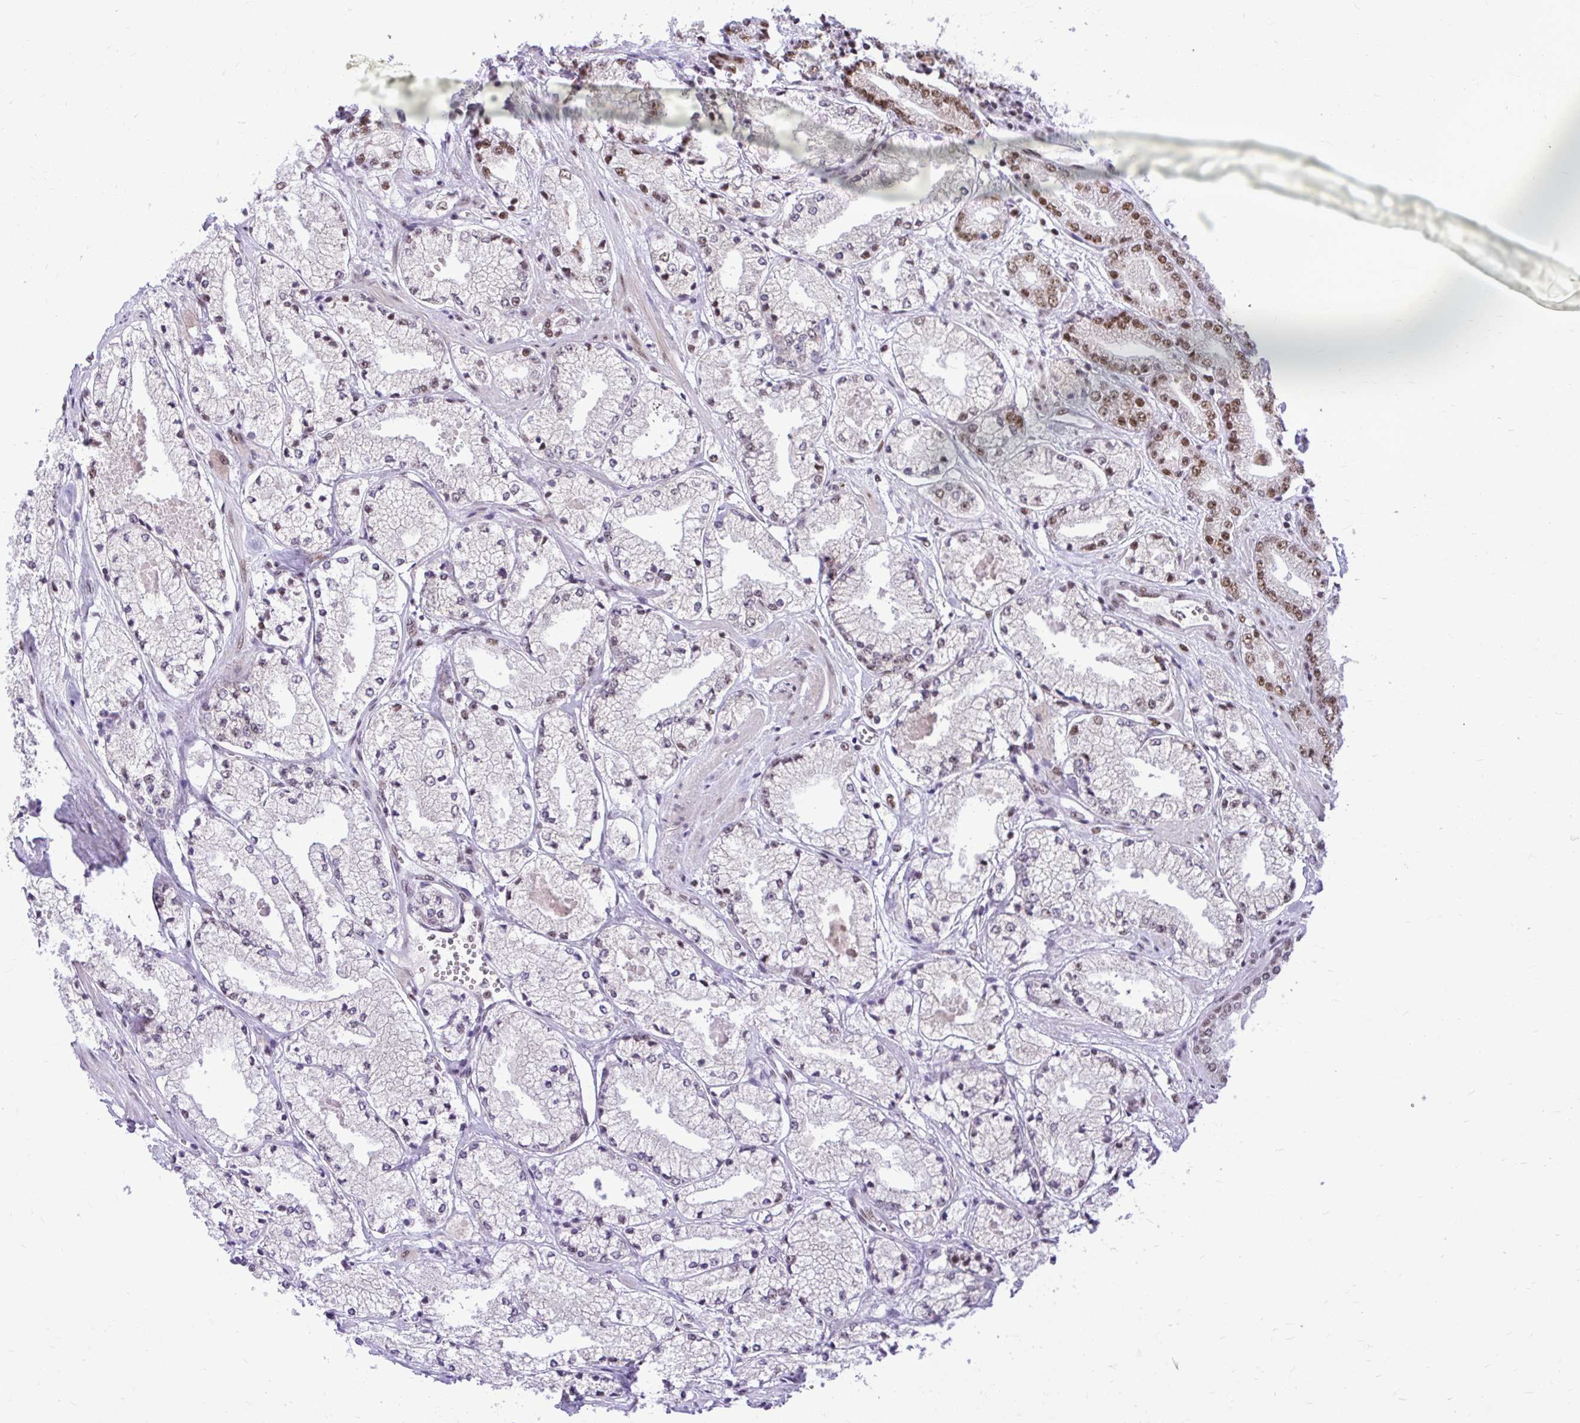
{"staining": {"intensity": "weak", "quantity": "<25%", "location": "nuclear"}, "tissue": "prostate cancer", "cell_type": "Tumor cells", "image_type": "cancer", "snomed": [{"axis": "morphology", "description": "Adenocarcinoma, High grade"}, {"axis": "topography", "description": "Prostate"}], "caption": "High power microscopy micrograph of an IHC histopathology image of prostate adenocarcinoma (high-grade), revealing no significant positivity in tumor cells.", "gene": "PRPF19", "patient": {"sex": "male", "age": 63}}